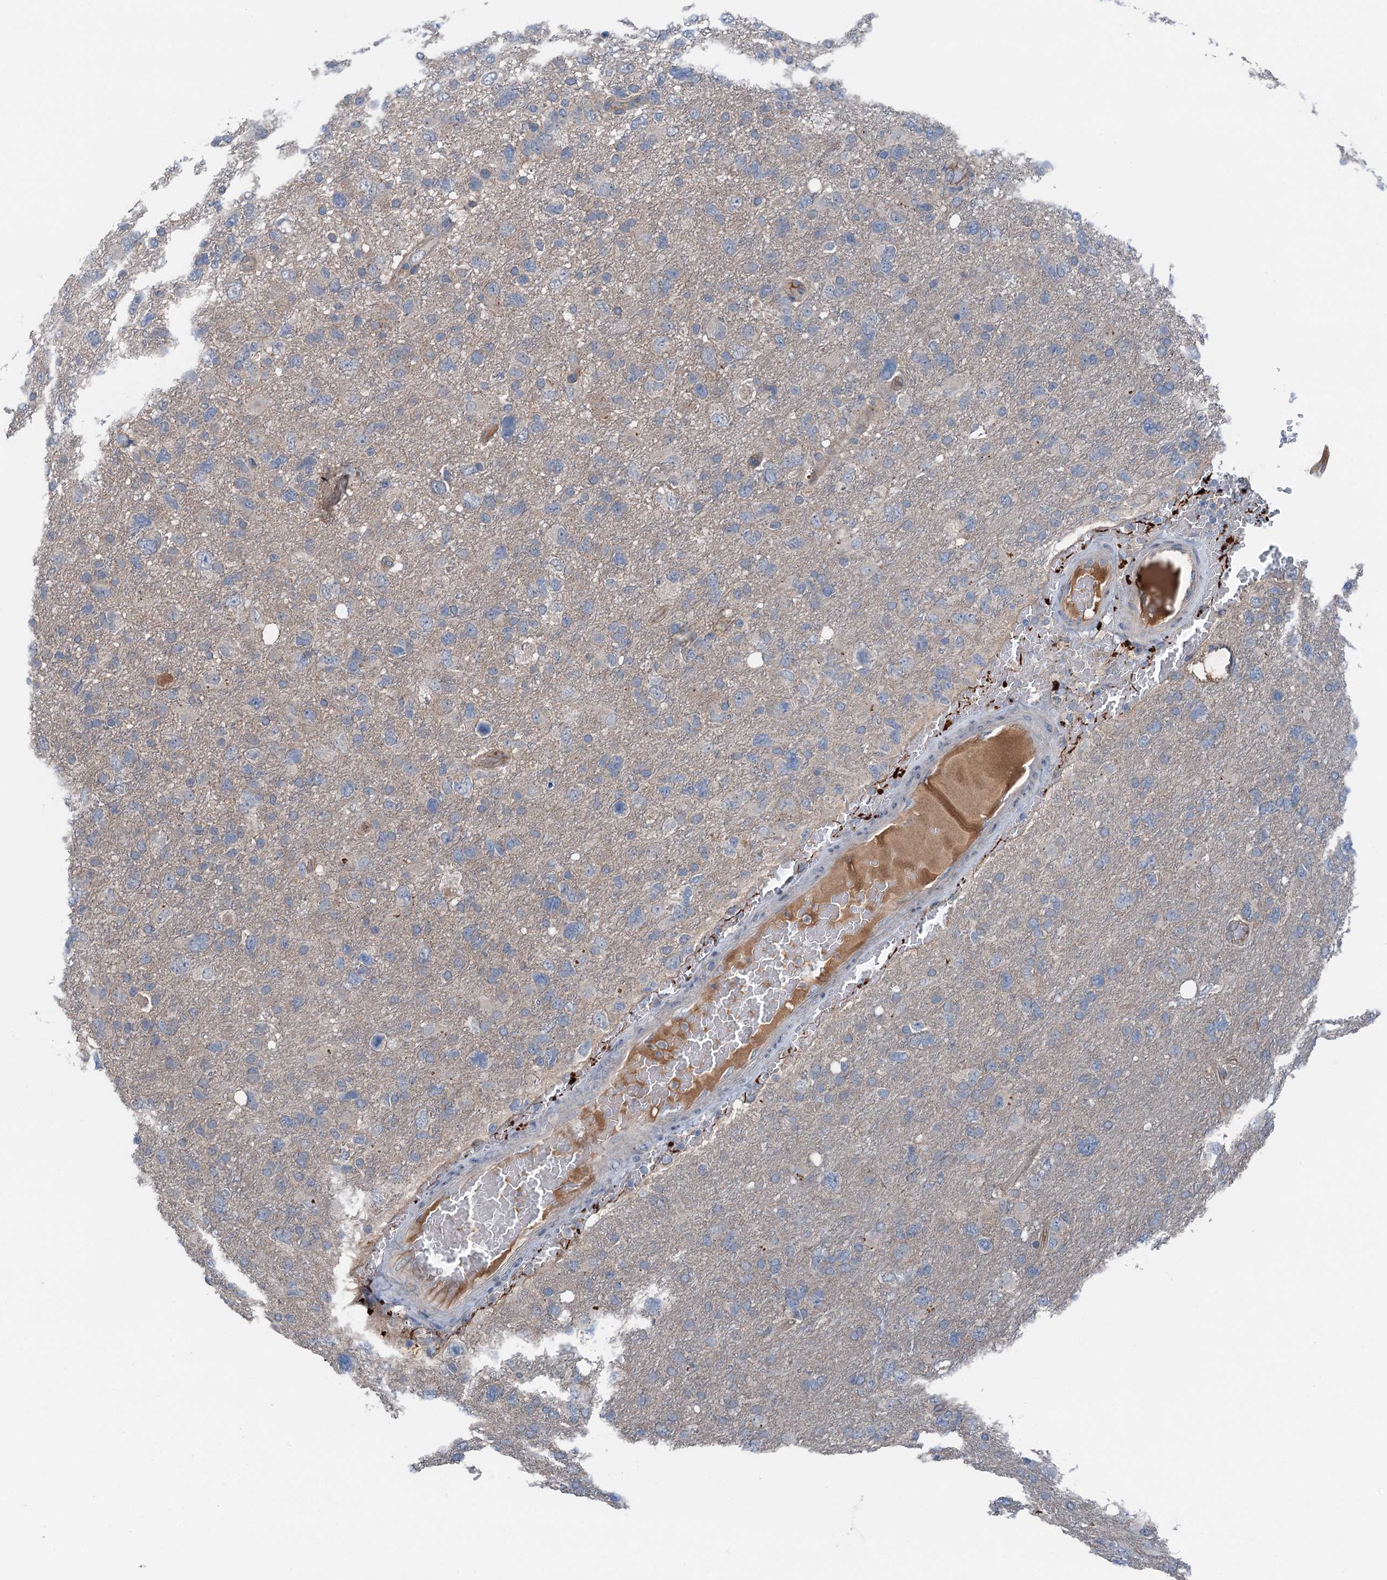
{"staining": {"intensity": "negative", "quantity": "none", "location": "none"}, "tissue": "glioma", "cell_type": "Tumor cells", "image_type": "cancer", "snomed": [{"axis": "morphology", "description": "Glioma, malignant, High grade"}, {"axis": "topography", "description": "Brain"}], "caption": "Malignant glioma (high-grade) was stained to show a protein in brown. There is no significant positivity in tumor cells.", "gene": "SLC2A10", "patient": {"sex": "male", "age": 61}}